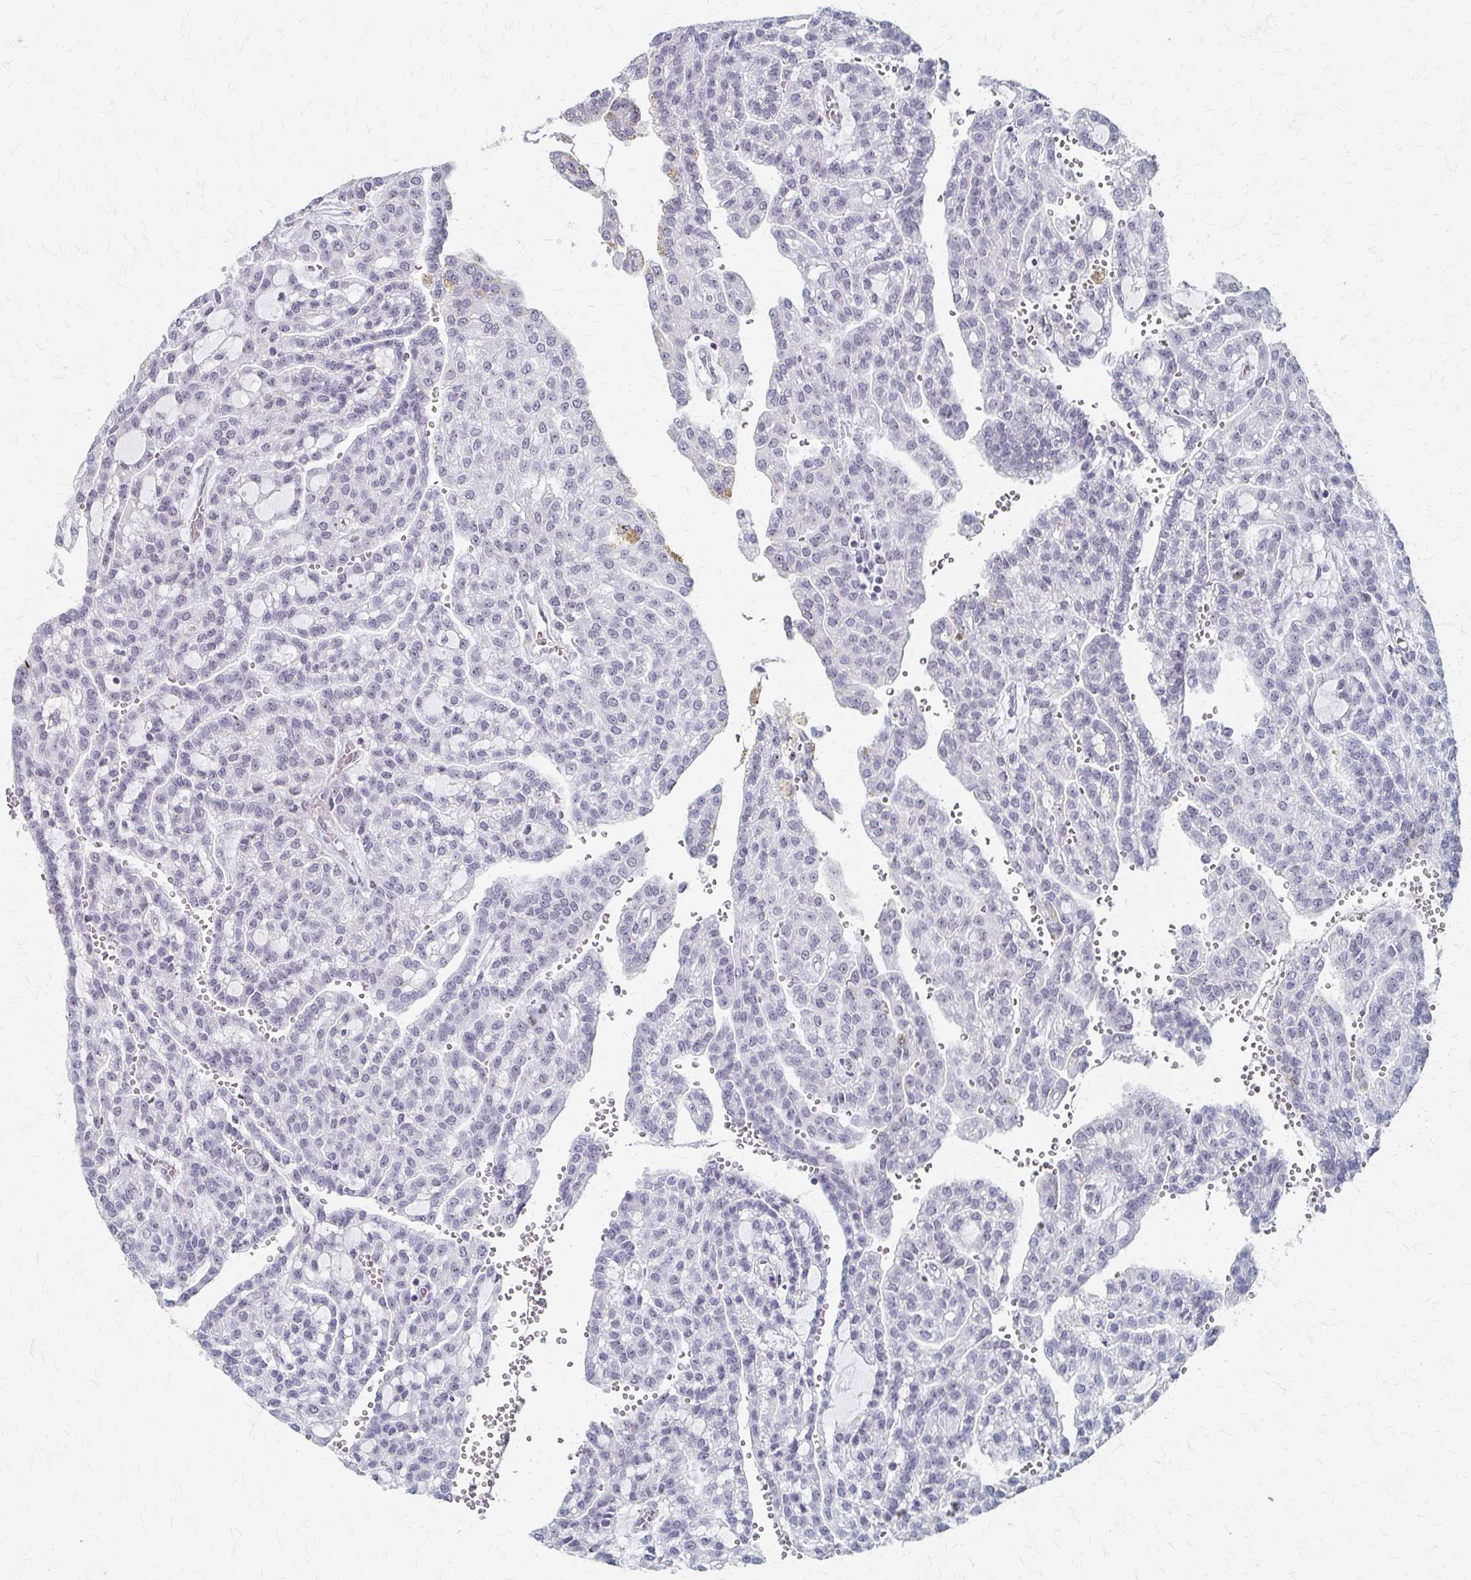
{"staining": {"intensity": "negative", "quantity": "none", "location": "none"}, "tissue": "renal cancer", "cell_type": "Tumor cells", "image_type": "cancer", "snomed": [{"axis": "morphology", "description": "Adenocarcinoma, NOS"}, {"axis": "topography", "description": "Kidney"}], "caption": "High power microscopy photomicrograph of an IHC photomicrograph of renal adenocarcinoma, revealing no significant expression in tumor cells.", "gene": "PES1", "patient": {"sex": "male", "age": 63}}